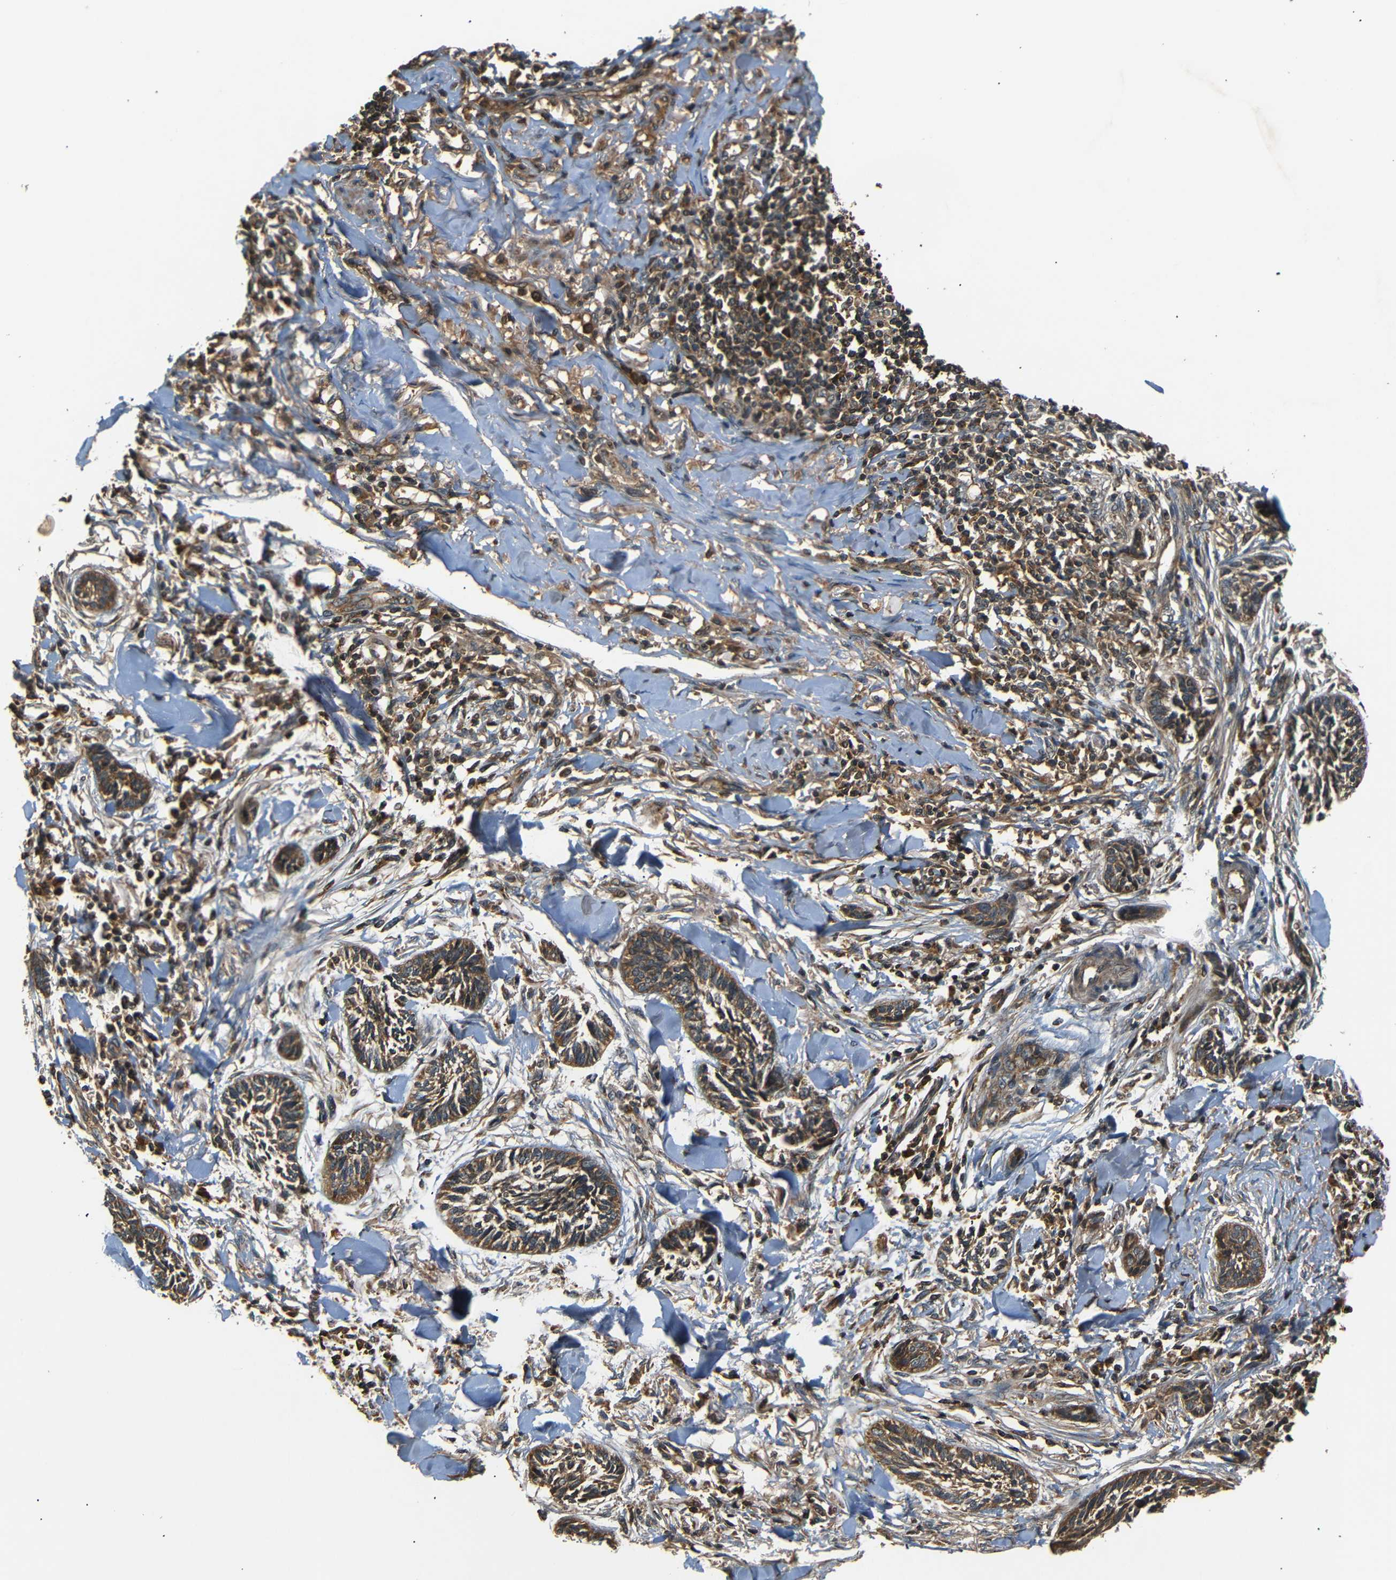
{"staining": {"intensity": "moderate", "quantity": ">75%", "location": "cytoplasmic/membranous"}, "tissue": "skin cancer", "cell_type": "Tumor cells", "image_type": "cancer", "snomed": [{"axis": "morphology", "description": "Papilloma, NOS"}, {"axis": "morphology", "description": "Basal cell carcinoma"}, {"axis": "topography", "description": "Skin"}], "caption": "Protein analysis of skin cancer (basal cell carcinoma) tissue shows moderate cytoplasmic/membranous staining in about >75% of tumor cells.", "gene": "TANK", "patient": {"sex": "male", "age": 87}}